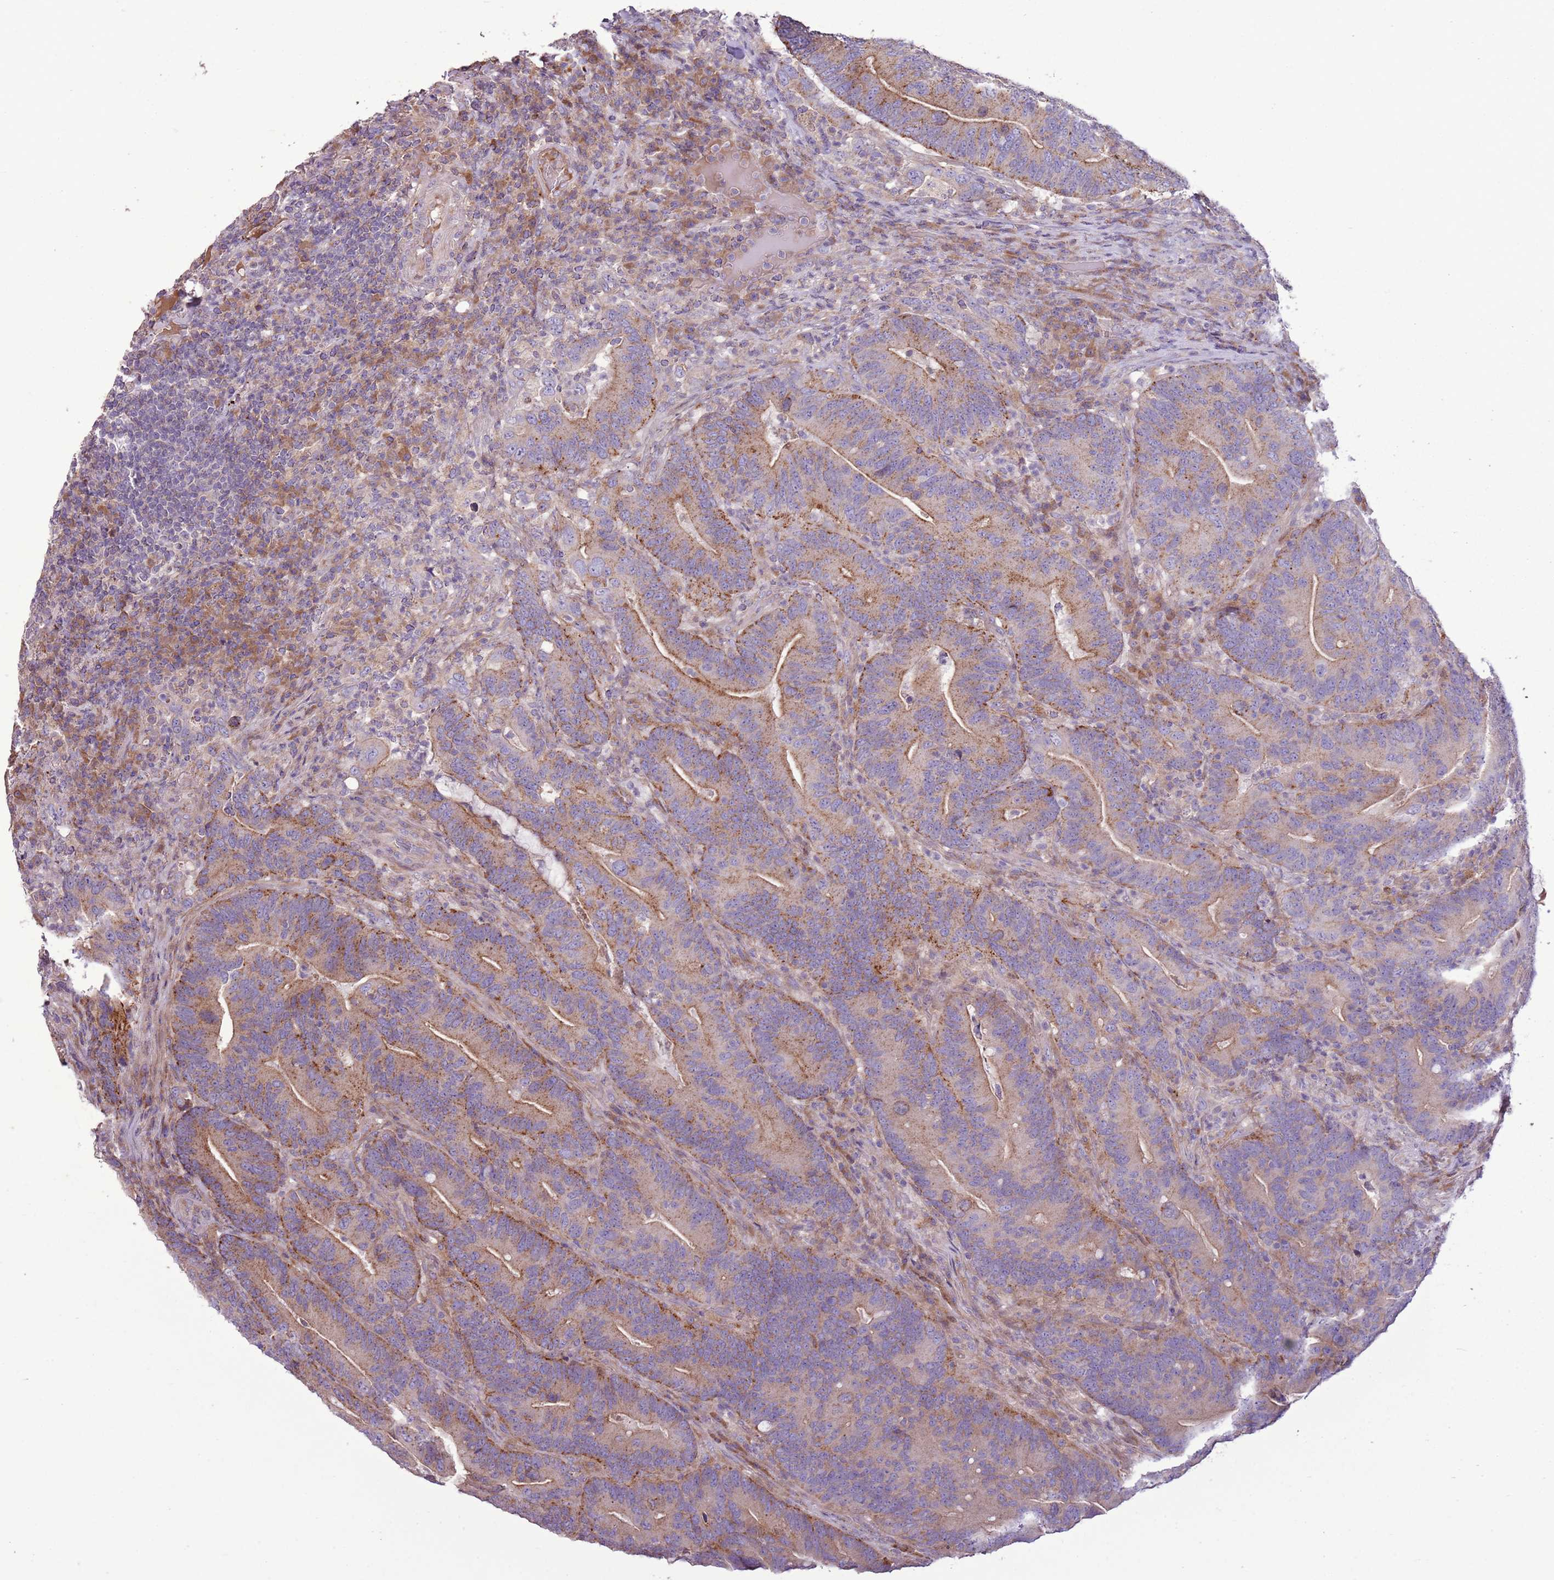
{"staining": {"intensity": "moderate", "quantity": ">75%", "location": "cytoplasmic/membranous"}, "tissue": "colorectal cancer", "cell_type": "Tumor cells", "image_type": "cancer", "snomed": [{"axis": "morphology", "description": "Adenocarcinoma, NOS"}, {"axis": "topography", "description": "Colon"}], "caption": "Immunohistochemical staining of human colorectal adenocarcinoma demonstrates medium levels of moderate cytoplasmic/membranous protein expression in approximately >75% of tumor cells.", "gene": "ANKRD24", "patient": {"sex": "female", "age": 66}}